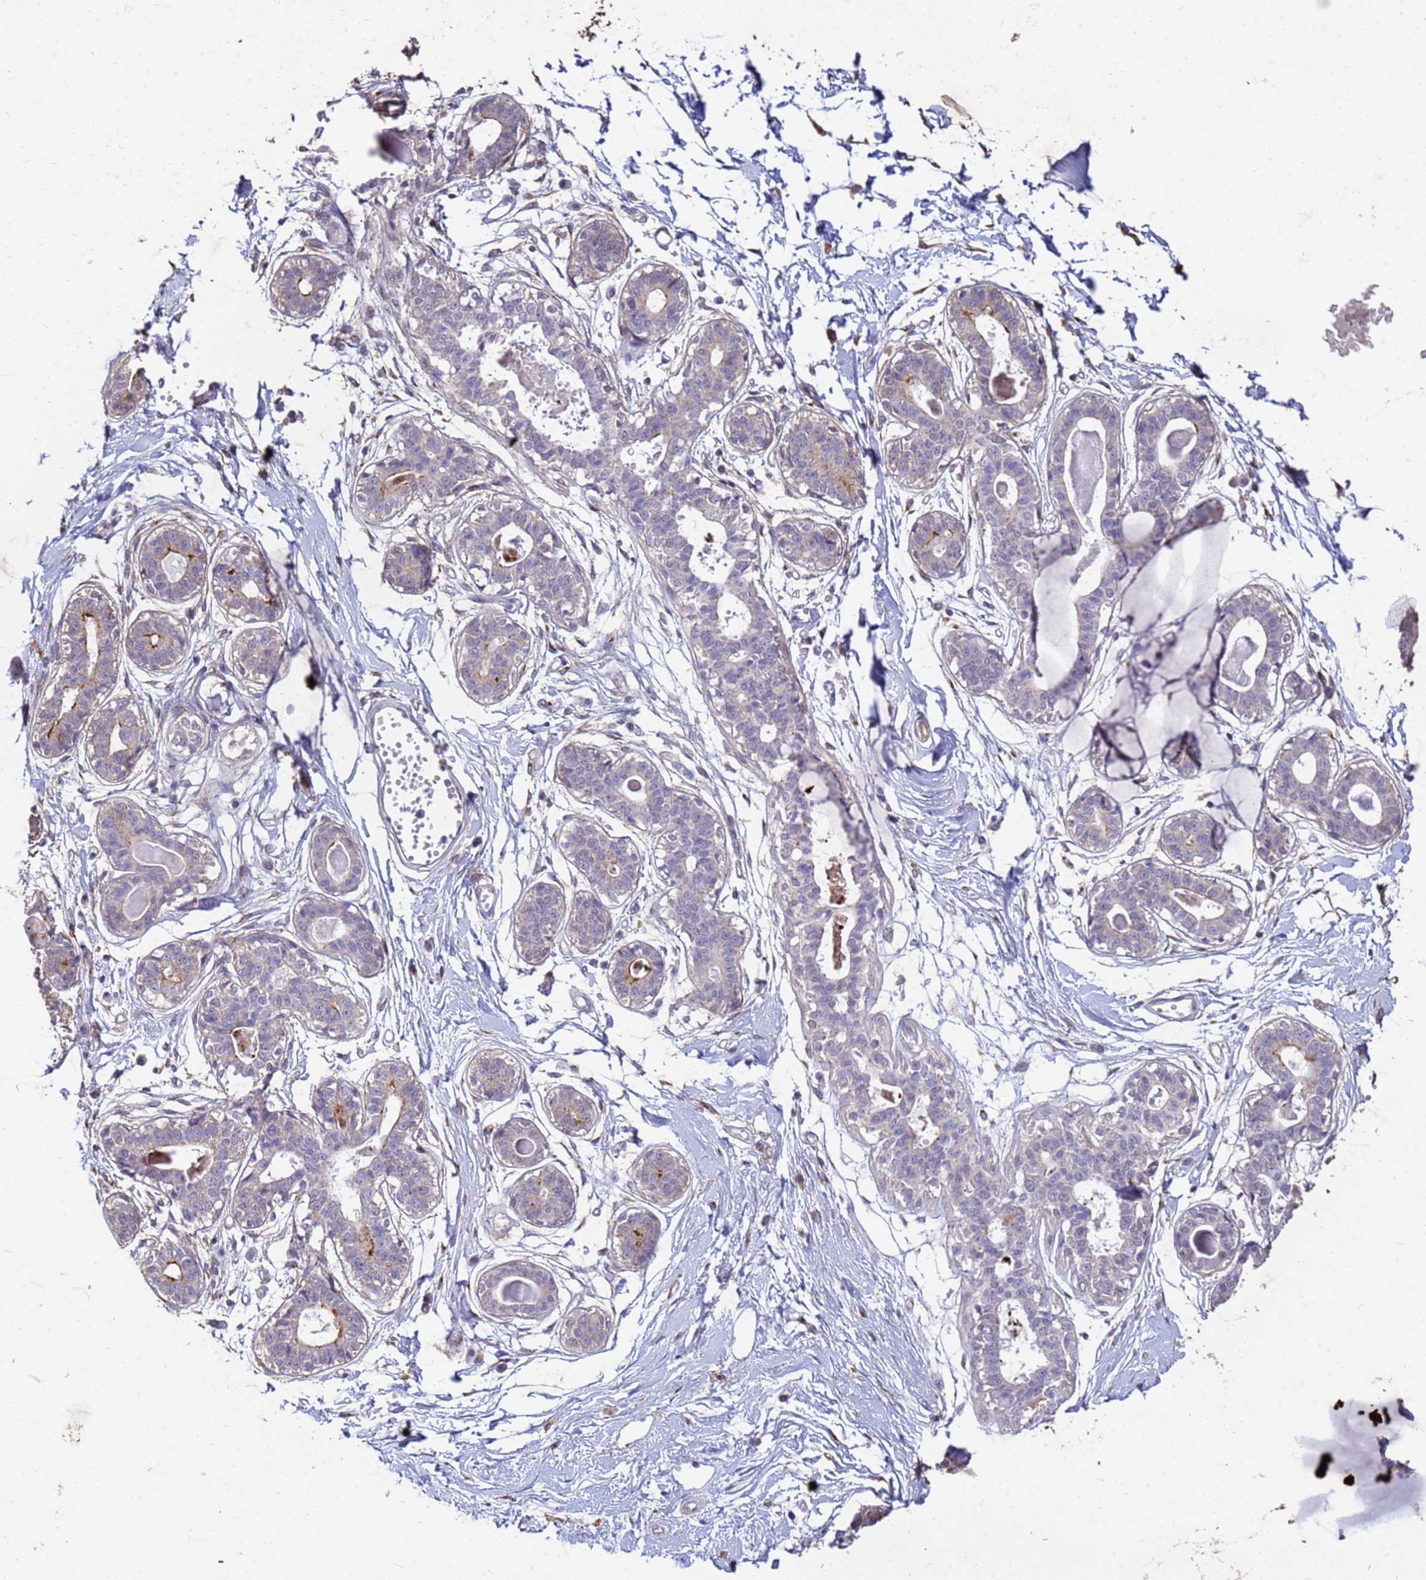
{"staining": {"intensity": "weak", "quantity": "25%-75%", "location": "cytoplasmic/membranous"}, "tissue": "breast", "cell_type": "Adipocytes", "image_type": "normal", "snomed": [{"axis": "morphology", "description": "Normal tissue, NOS"}, {"axis": "topography", "description": "Breast"}], "caption": "This photomicrograph displays IHC staining of benign human breast, with low weak cytoplasmic/membranous staining in approximately 25%-75% of adipocytes.", "gene": "SLC25A15", "patient": {"sex": "female", "age": 45}}